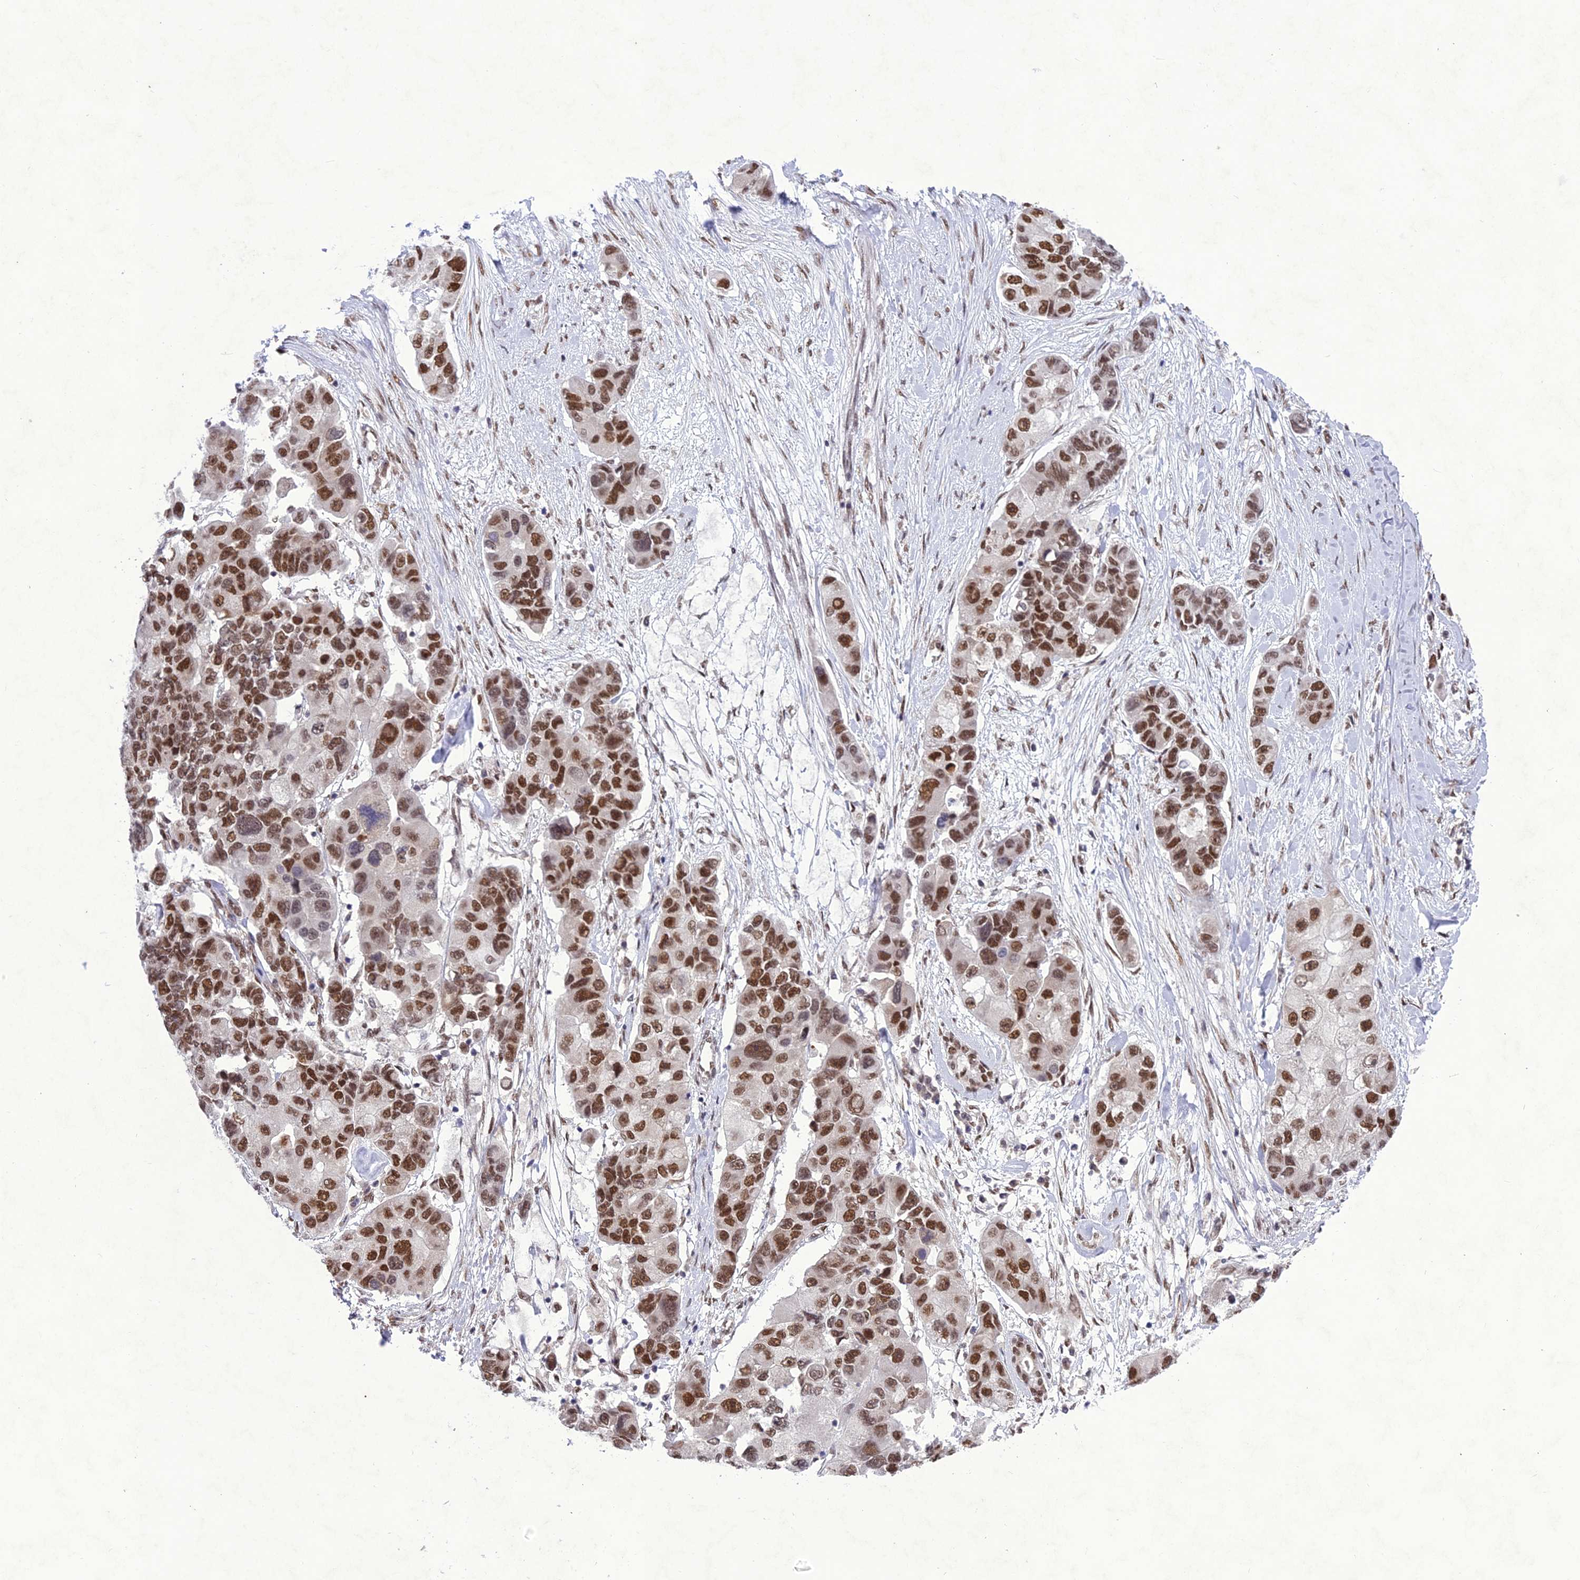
{"staining": {"intensity": "strong", "quantity": ">75%", "location": "nuclear"}, "tissue": "lung cancer", "cell_type": "Tumor cells", "image_type": "cancer", "snomed": [{"axis": "morphology", "description": "Adenocarcinoma, NOS"}, {"axis": "topography", "description": "Lung"}], "caption": "Strong nuclear expression is present in about >75% of tumor cells in lung adenocarcinoma.", "gene": "DDX1", "patient": {"sex": "female", "age": 54}}